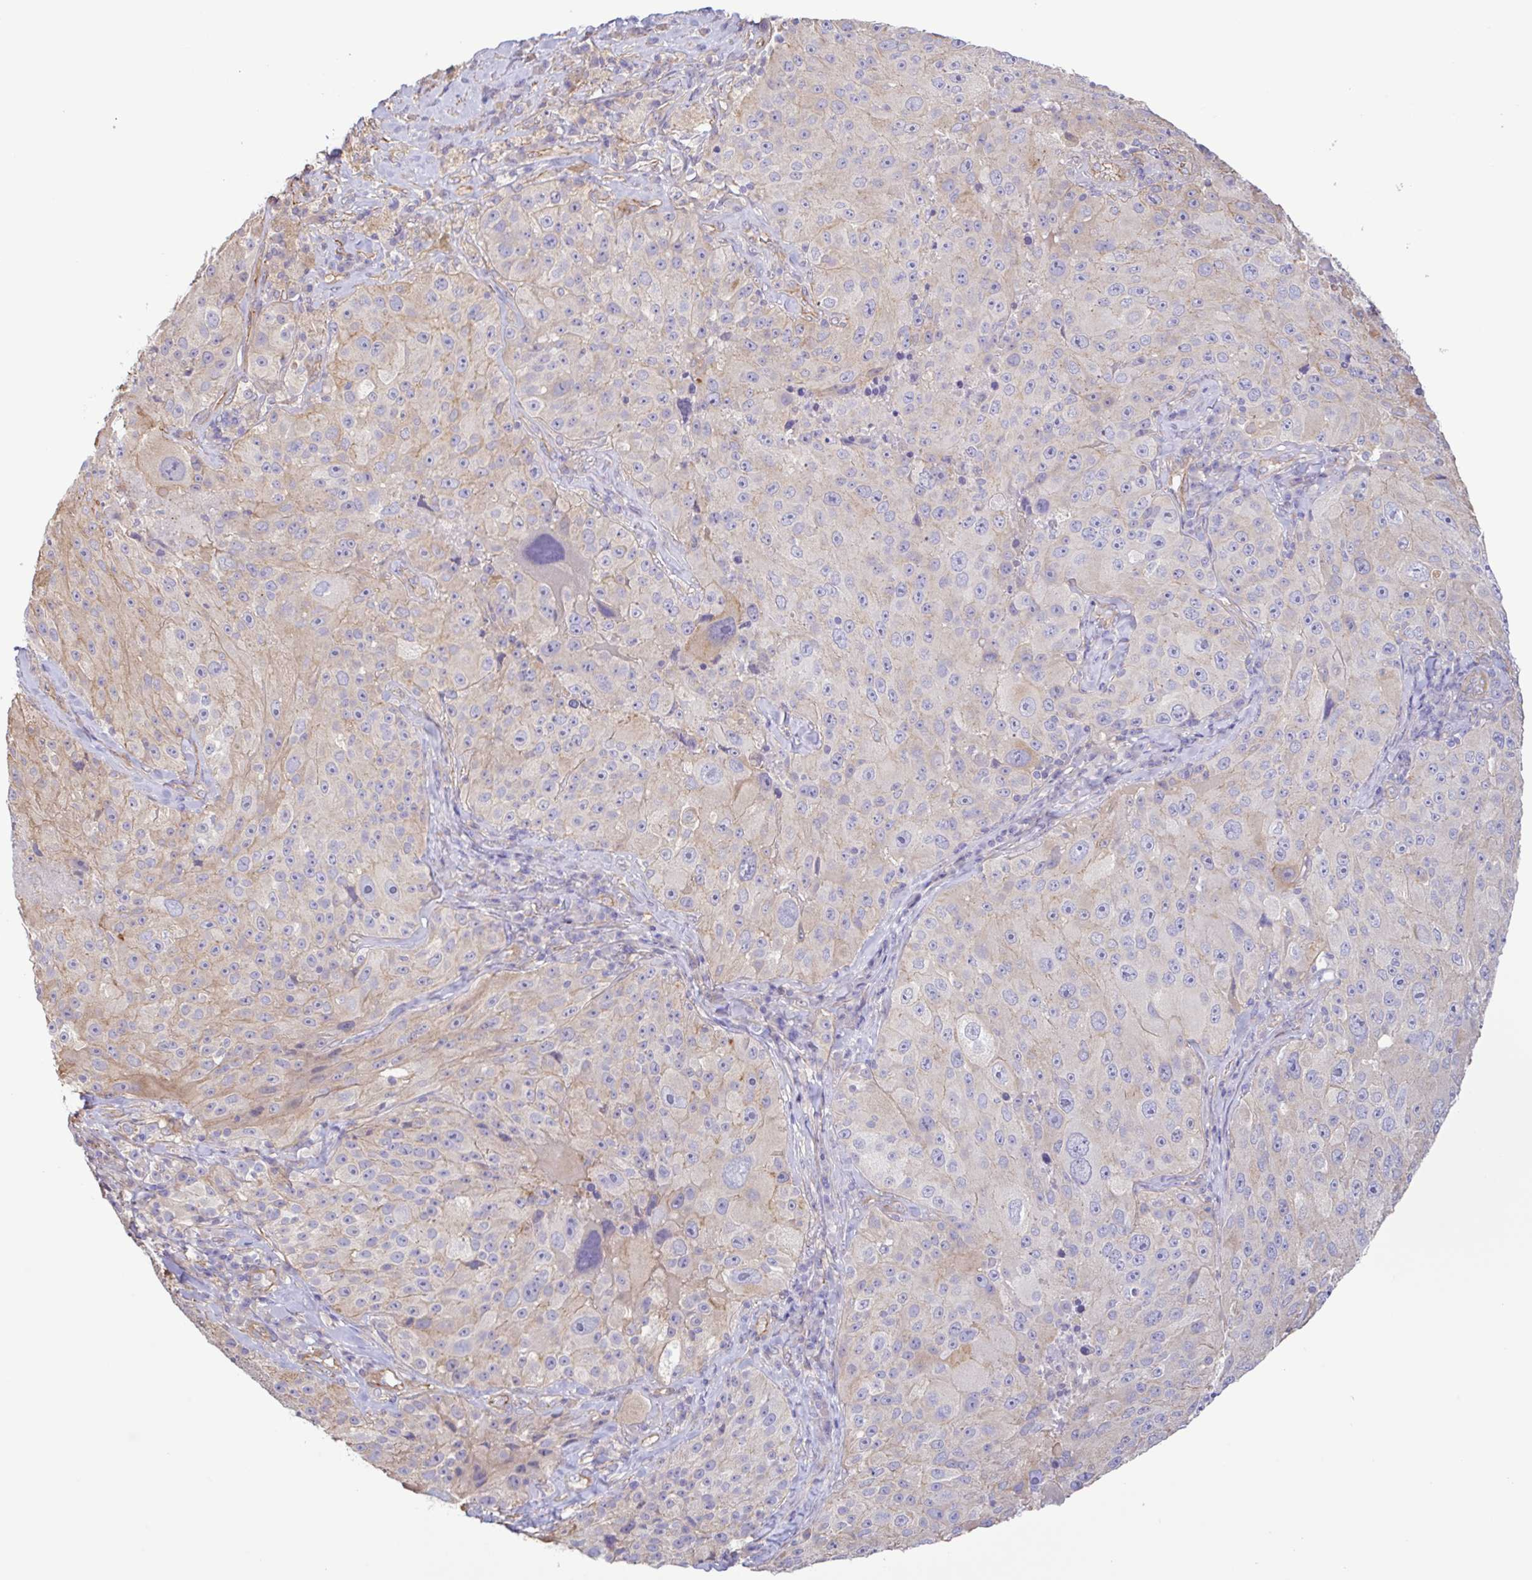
{"staining": {"intensity": "weak", "quantity": "<25%", "location": "cytoplasmic/membranous"}, "tissue": "melanoma", "cell_type": "Tumor cells", "image_type": "cancer", "snomed": [{"axis": "morphology", "description": "Malignant melanoma, Metastatic site"}, {"axis": "topography", "description": "Lymph node"}], "caption": "Image shows no significant protein positivity in tumor cells of melanoma. The staining was performed using DAB to visualize the protein expression in brown, while the nuclei were stained in blue with hematoxylin (Magnification: 20x).", "gene": "PLCD4", "patient": {"sex": "male", "age": 62}}